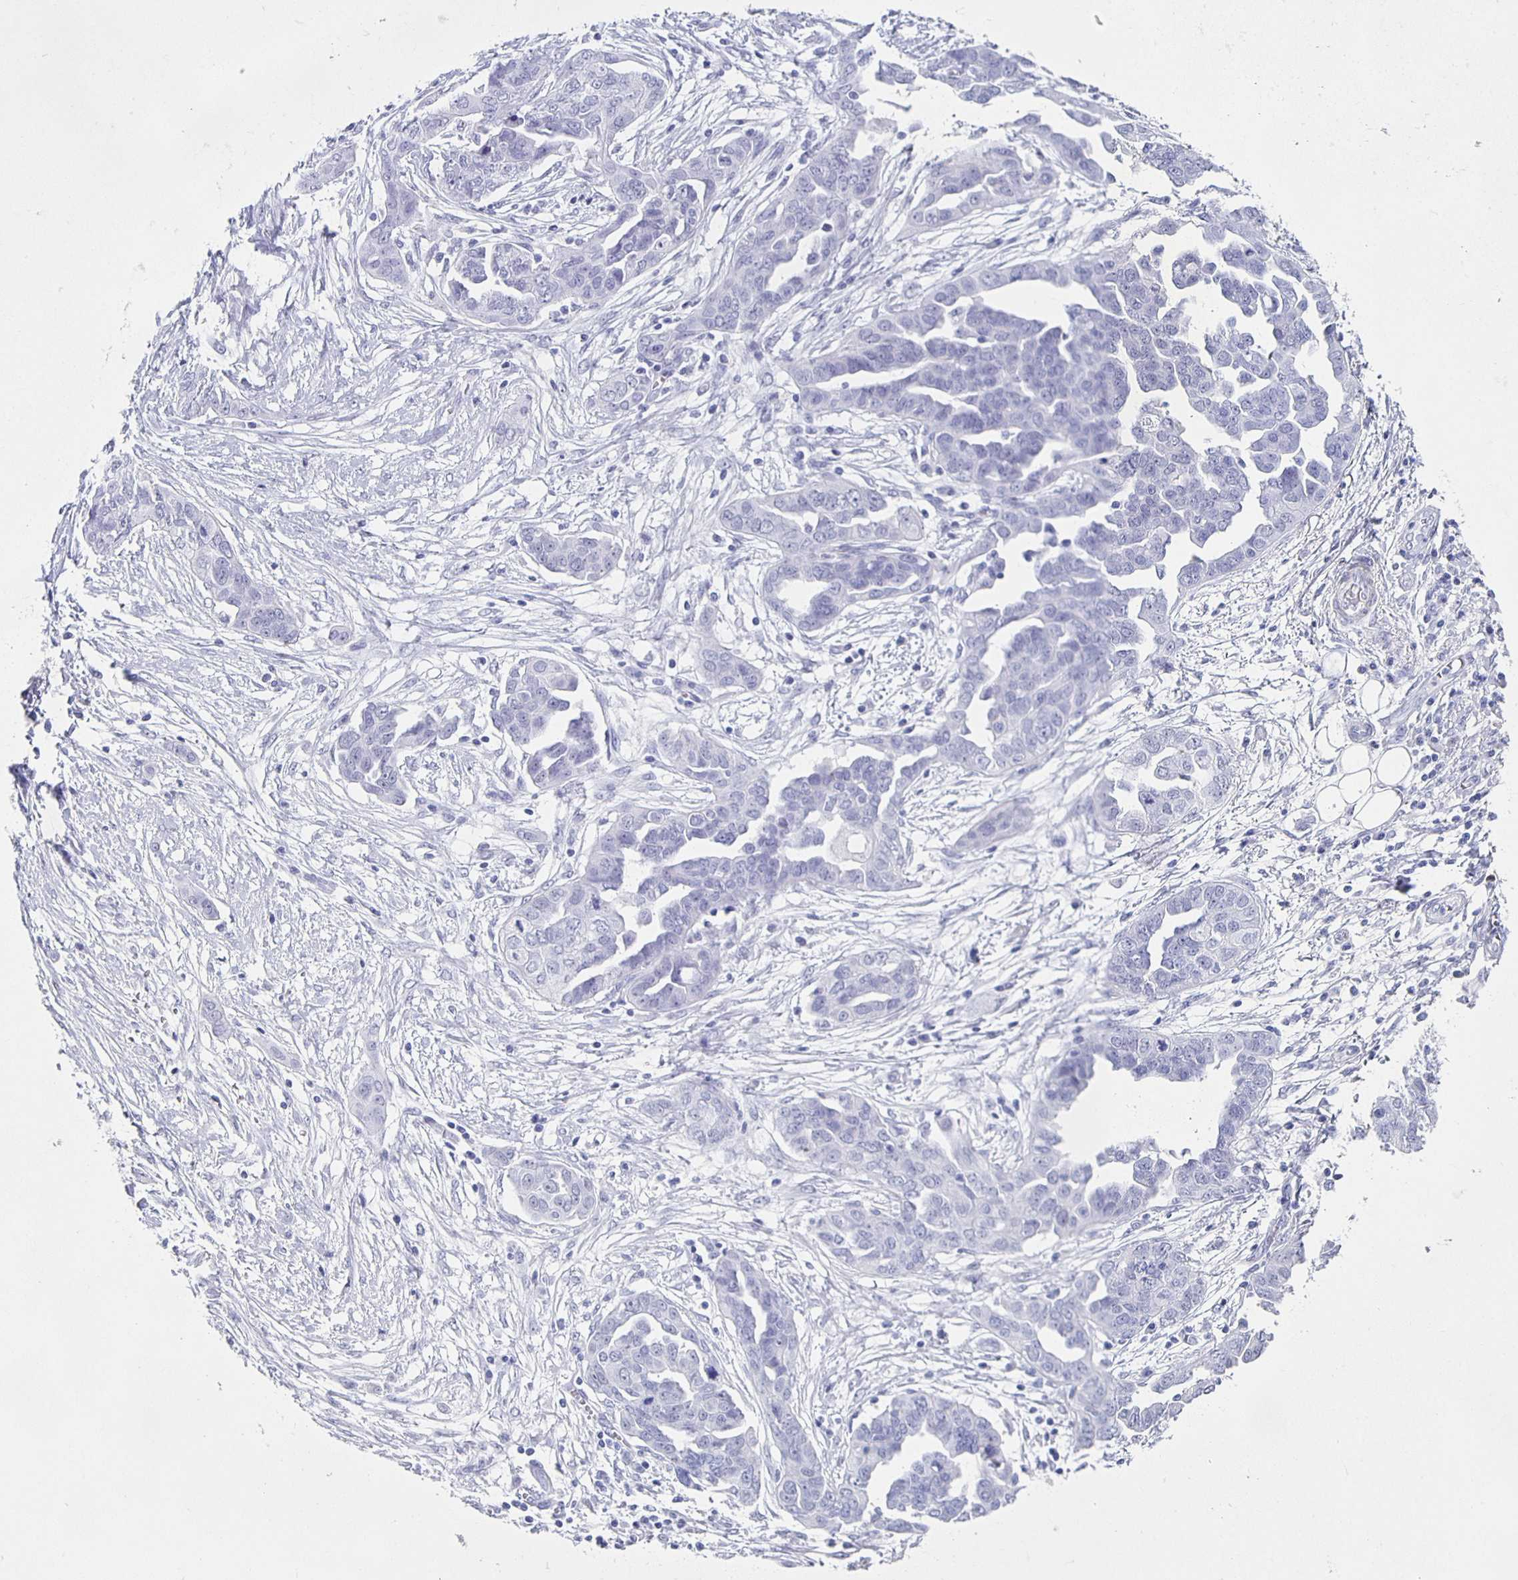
{"staining": {"intensity": "negative", "quantity": "none", "location": "none"}, "tissue": "ovarian cancer", "cell_type": "Tumor cells", "image_type": "cancer", "snomed": [{"axis": "morphology", "description": "Cystadenocarcinoma, serous, NOS"}, {"axis": "topography", "description": "Ovary"}], "caption": "An immunohistochemistry (IHC) image of ovarian cancer (serous cystadenocarcinoma) is shown. There is no staining in tumor cells of ovarian cancer (serous cystadenocarcinoma).", "gene": "TPPP", "patient": {"sex": "female", "age": 59}}